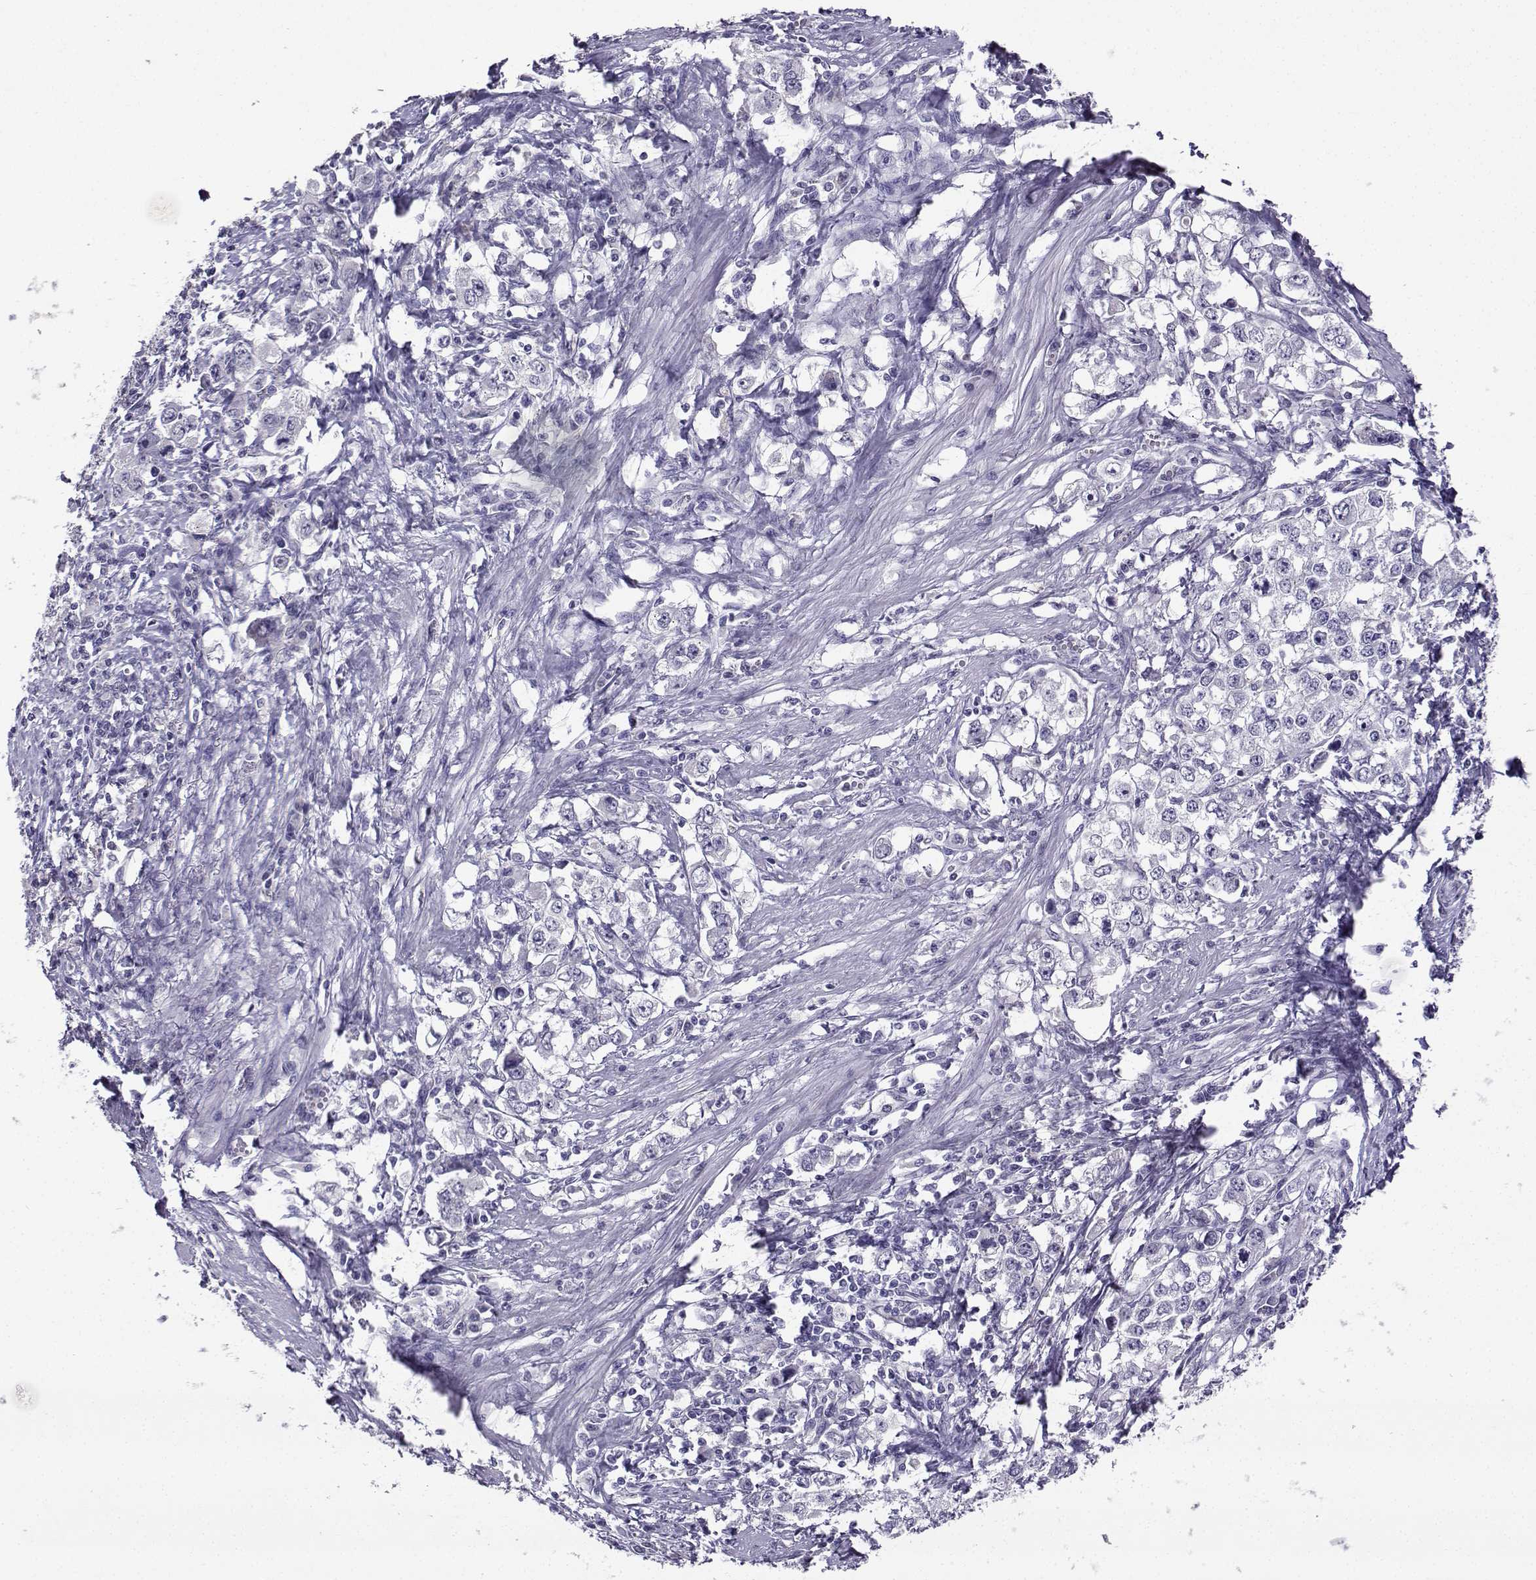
{"staining": {"intensity": "negative", "quantity": "none", "location": "none"}, "tissue": "stomach cancer", "cell_type": "Tumor cells", "image_type": "cancer", "snomed": [{"axis": "morphology", "description": "Adenocarcinoma, NOS"}, {"axis": "topography", "description": "Stomach, lower"}], "caption": "Tumor cells are negative for brown protein staining in stomach cancer (adenocarcinoma).", "gene": "TBR1", "patient": {"sex": "female", "age": 72}}